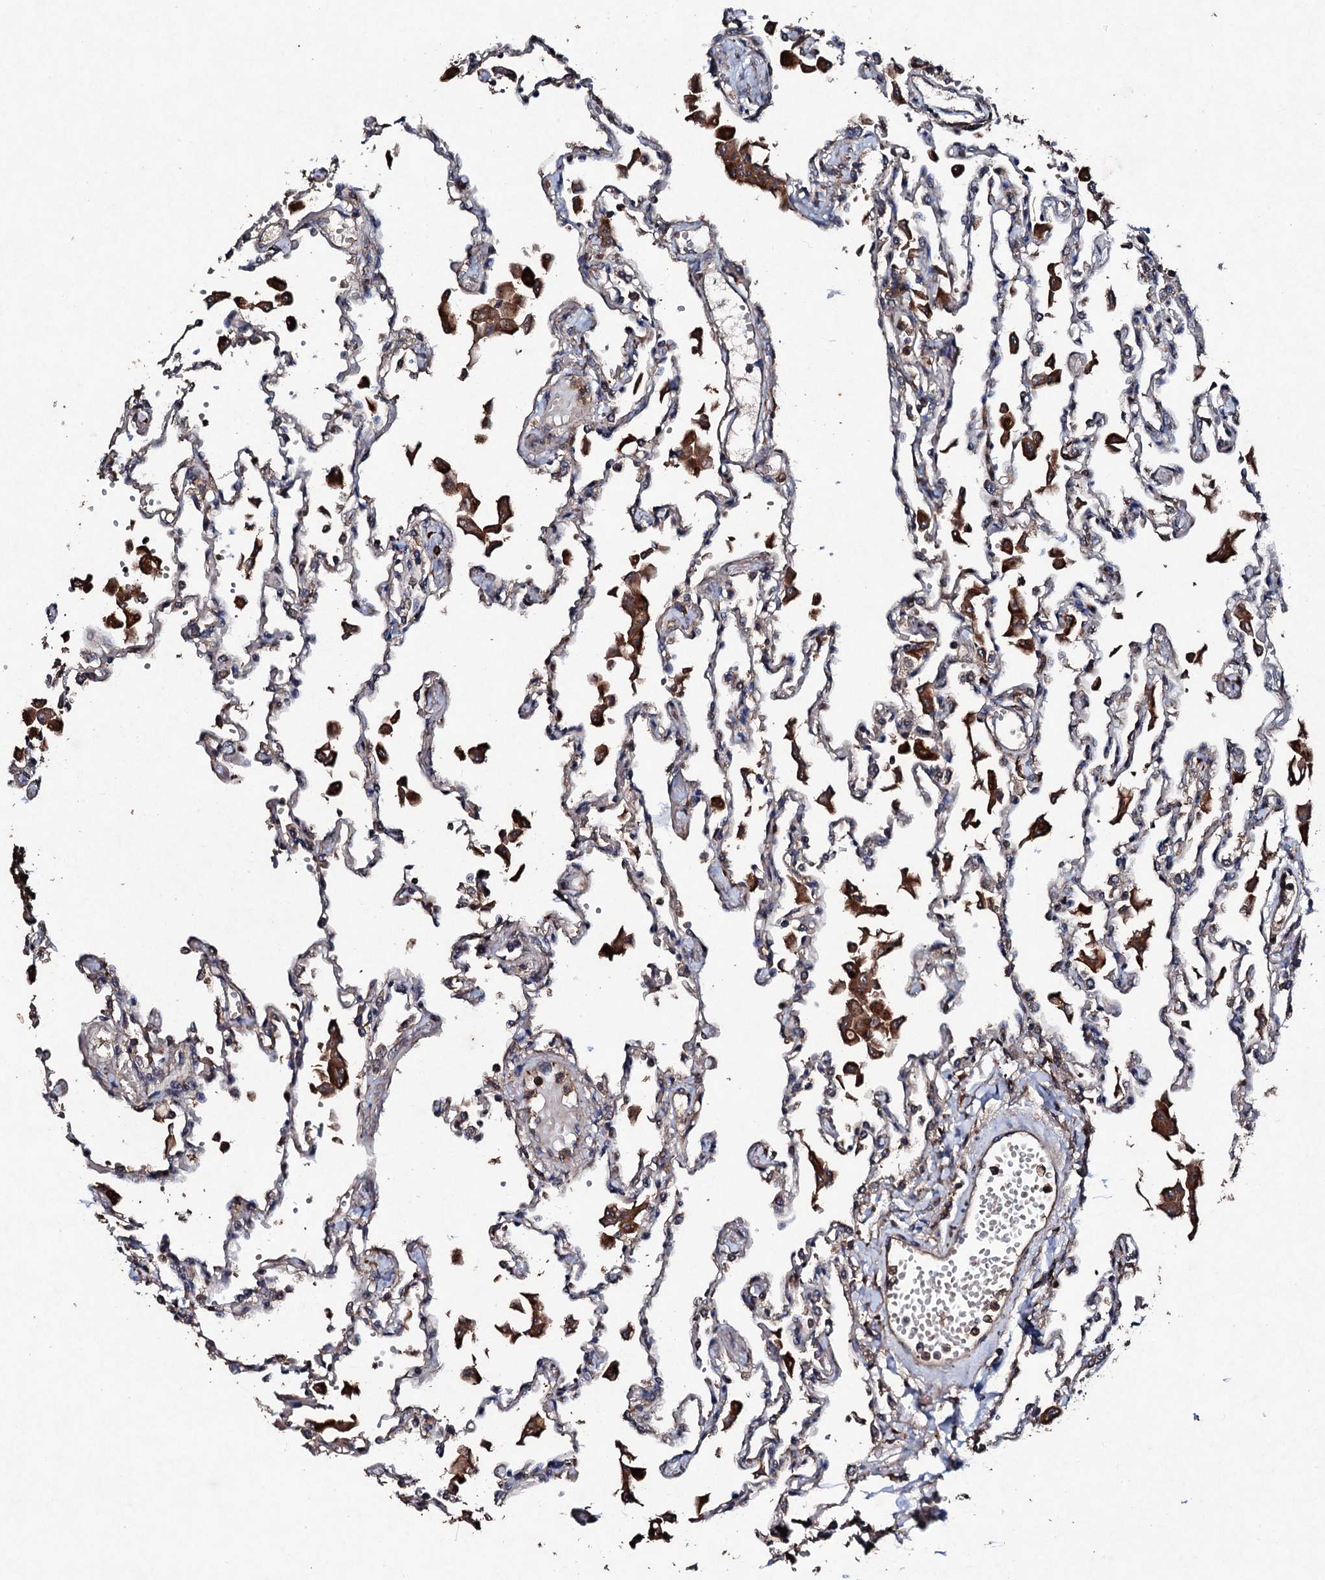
{"staining": {"intensity": "weak", "quantity": "<25%", "location": "cytoplasmic/membranous"}, "tissue": "lung", "cell_type": "Alveolar cells", "image_type": "normal", "snomed": [{"axis": "morphology", "description": "Normal tissue, NOS"}, {"axis": "topography", "description": "Bronchus"}, {"axis": "topography", "description": "Lung"}], "caption": "Immunohistochemical staining of unremarkable lung exhibits no significant expression in alveolar cells.", "gene": "KERA", "patient": {"sex": "female", "age": 49}}